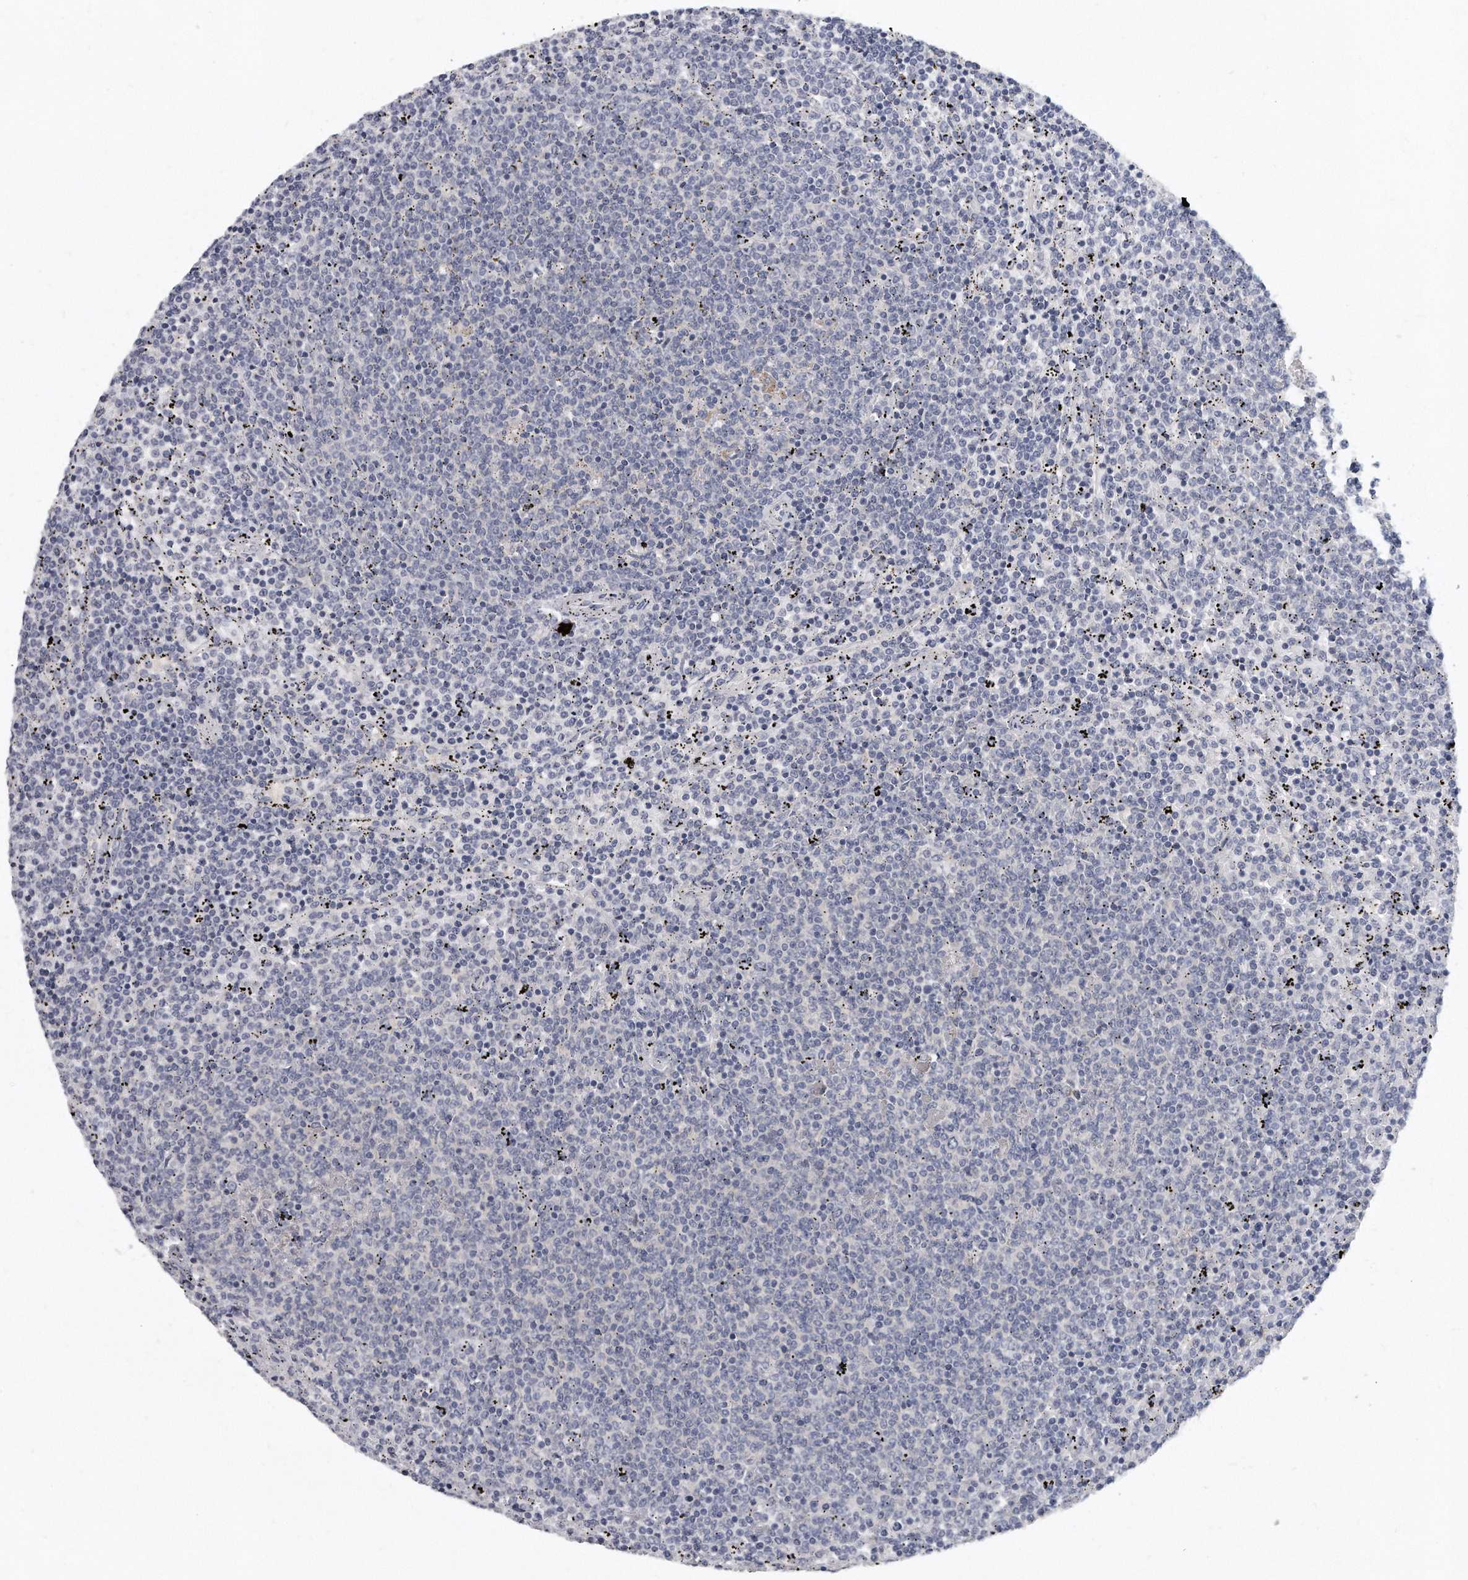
{"staining": {"intensity": "negative", "quantity": "none", "location": "none"}, "tissue": "lymphoma", "cell_type": "Tumor cells", "image_type": "cancer", "snomed": [{"axis": "morphology", "description": "Malignant lymphoma, non-Hodgkin's type, Low grade"}, {"axis": "topography", "description": "Spleen"}], "caption": "The micrograph displays no staining of tumor cells in malignant lymphoma, non-Hodgkin's type (low-grade). (Immunohistochemistry (ihc), brightfield microscopy, high magnification).", "gene": "KLHL7", "patient": {"sex": "female", "age": 50}}